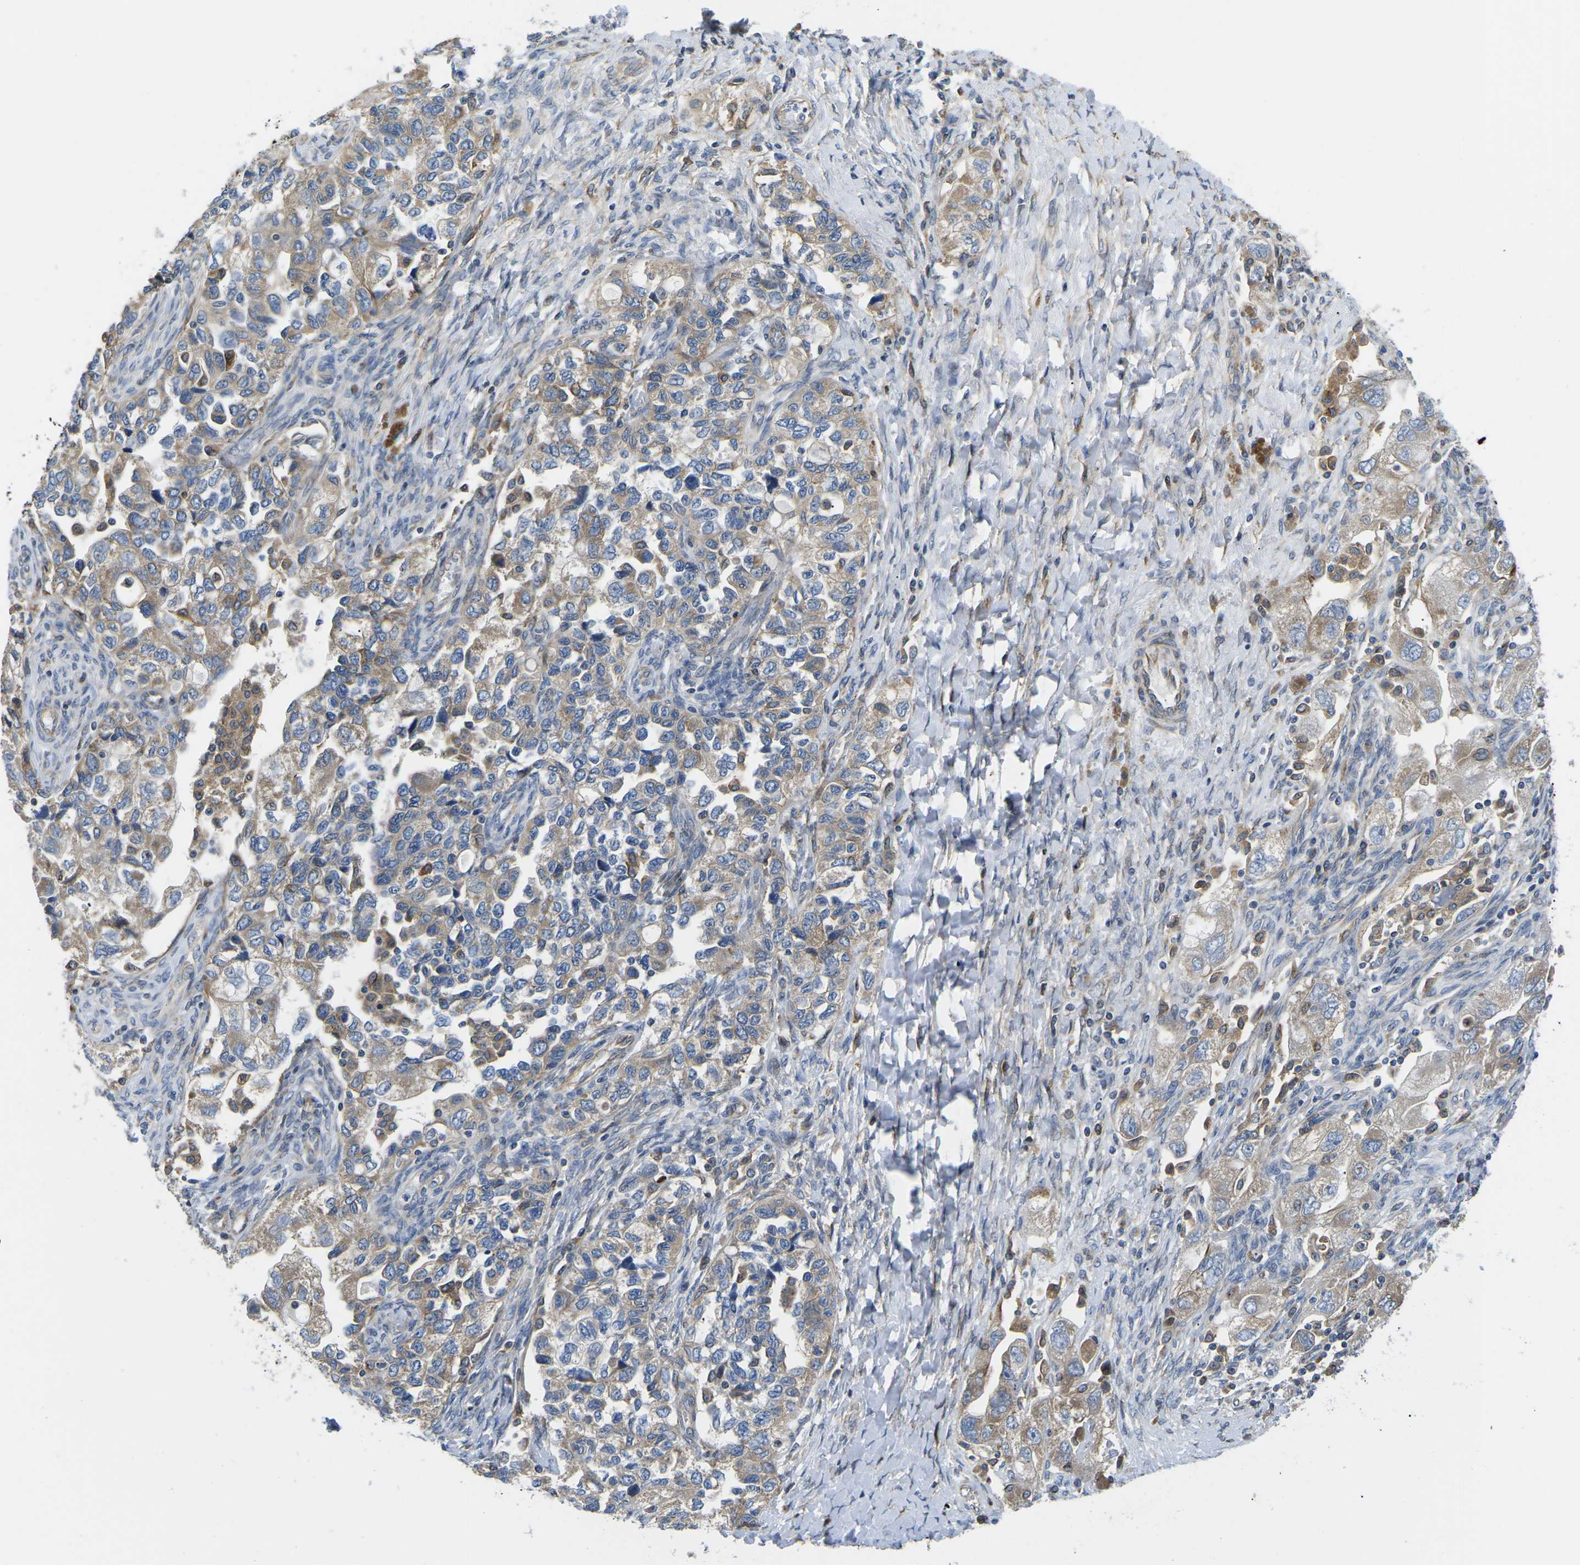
{"staining": {"intensity": "moderate", "quantity": ">75%", "location": "cytoplasmic/membranous"}, "tissue": "ovarian cancer", "cell_type": "Tumor cells", "image_type": "cancer", "snomed": [{"axis": "morphology", "description": "Carcinoma, NOS"}, {"axis": "morphology", "description": "Cystadenocarcinoma, serous, NOS"}, {"axis": "topography", "description": "Ovary"}], "caption": "Protein staining of ovarian cancer tissue demonstrates moderate cytoplasmic/membranous positivity in about >75% of tumor cells.", "gene": "TMEFF2", "patient": {"sex": "female", "age": 69}}